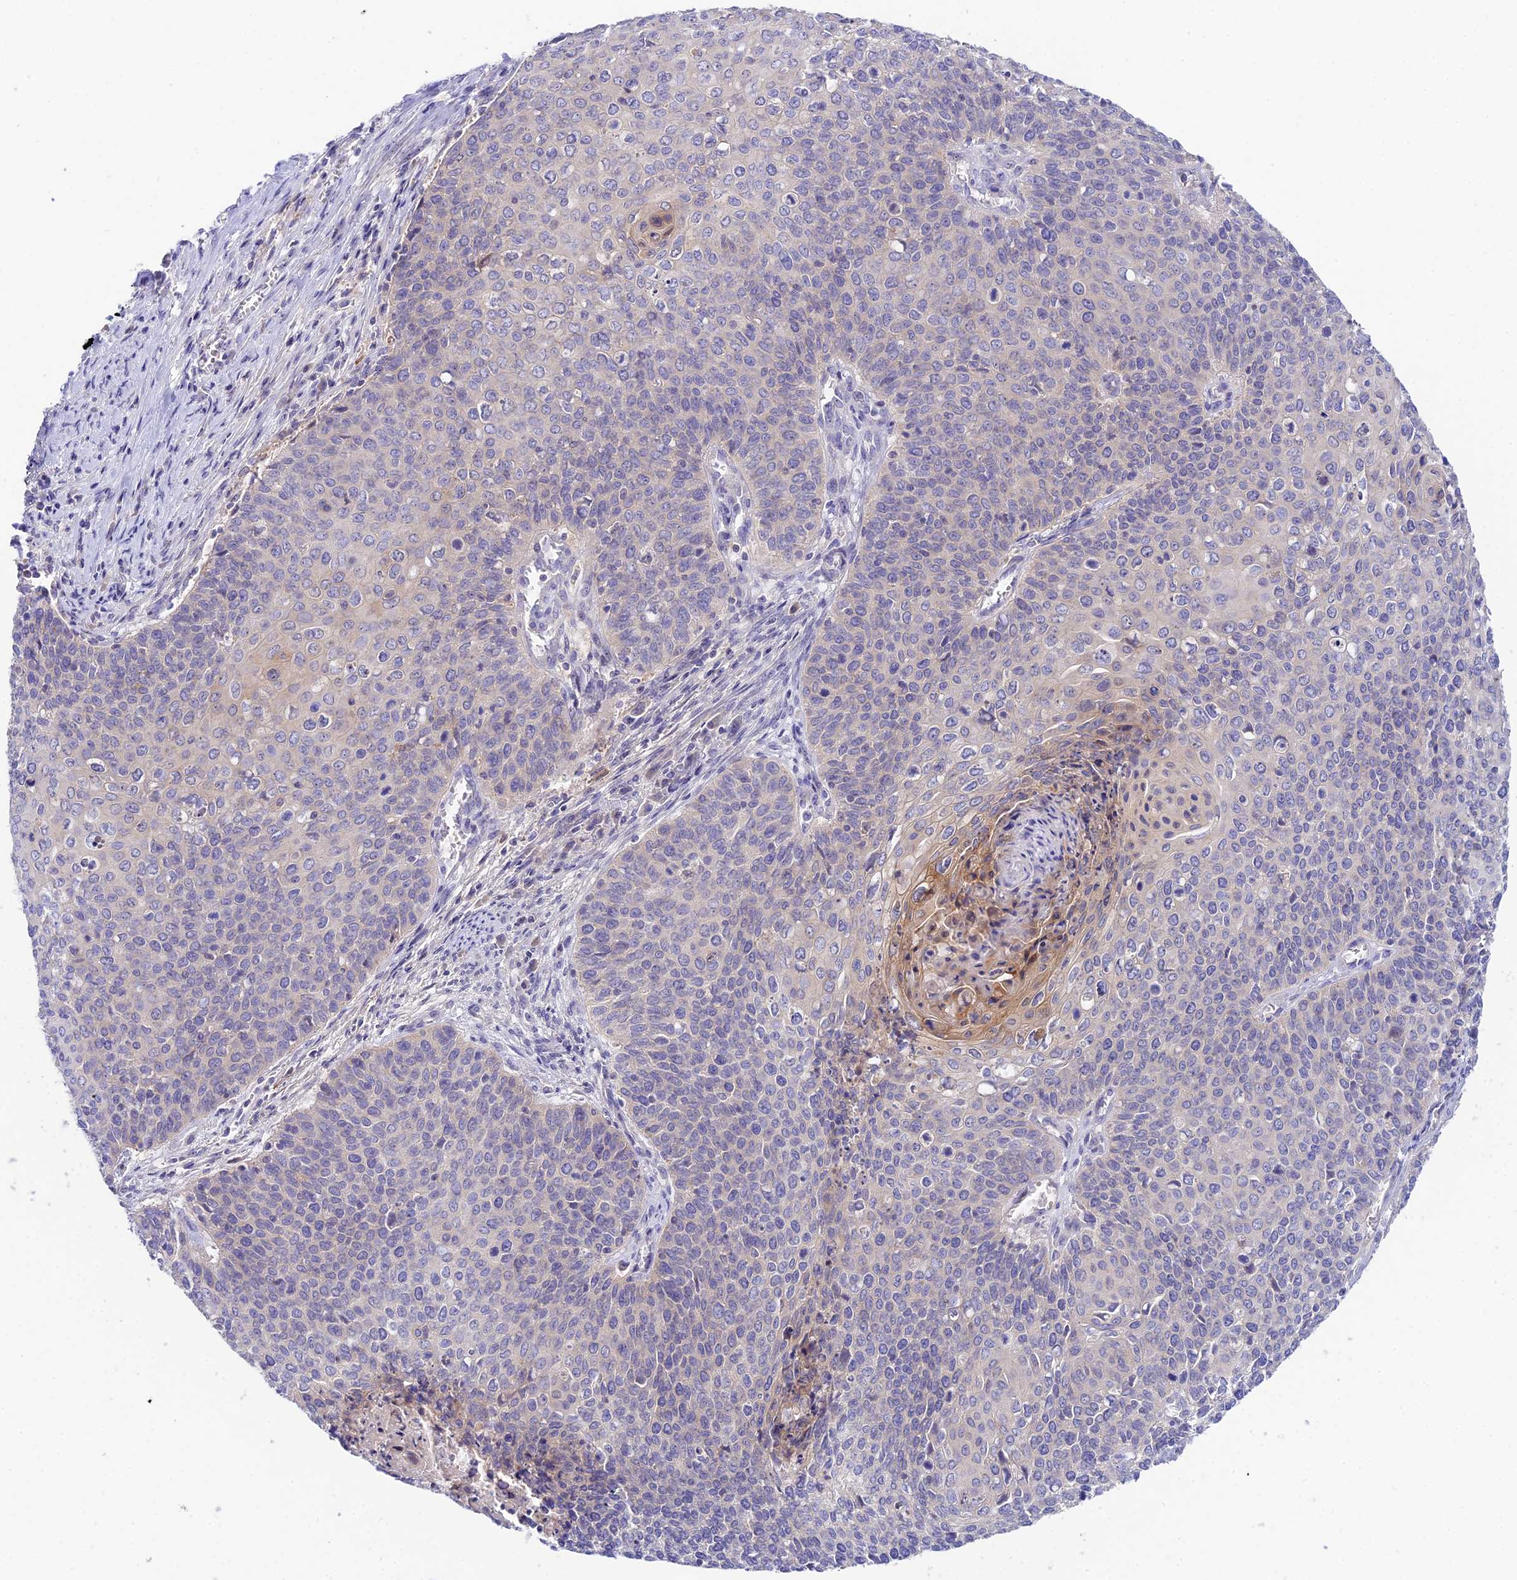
{"staining": {"intensity": "weak", "quantity": "<25%", "location": "cytoplasmic/membranous"}, "tissue": "cervical cancer", "cell_type": "Tumor cells", "image_type": "cancer", "snomed": [{"axis": "morphology", "description": "Squamous cell carcinoma, NOS"}, {"axis": "topography", "description": "Cervix"}], "caption": "Immunohistochemistry photomicrograph of neoplastic tissue: human cervical cancer (squamous cell carcinoma) stained with DAB (3,3'-diaminobenzidine) reveals no significant protein positivity in tumor cells.", "gene": "DUSP29", "patient": {"sex": "female", "age": 39}}